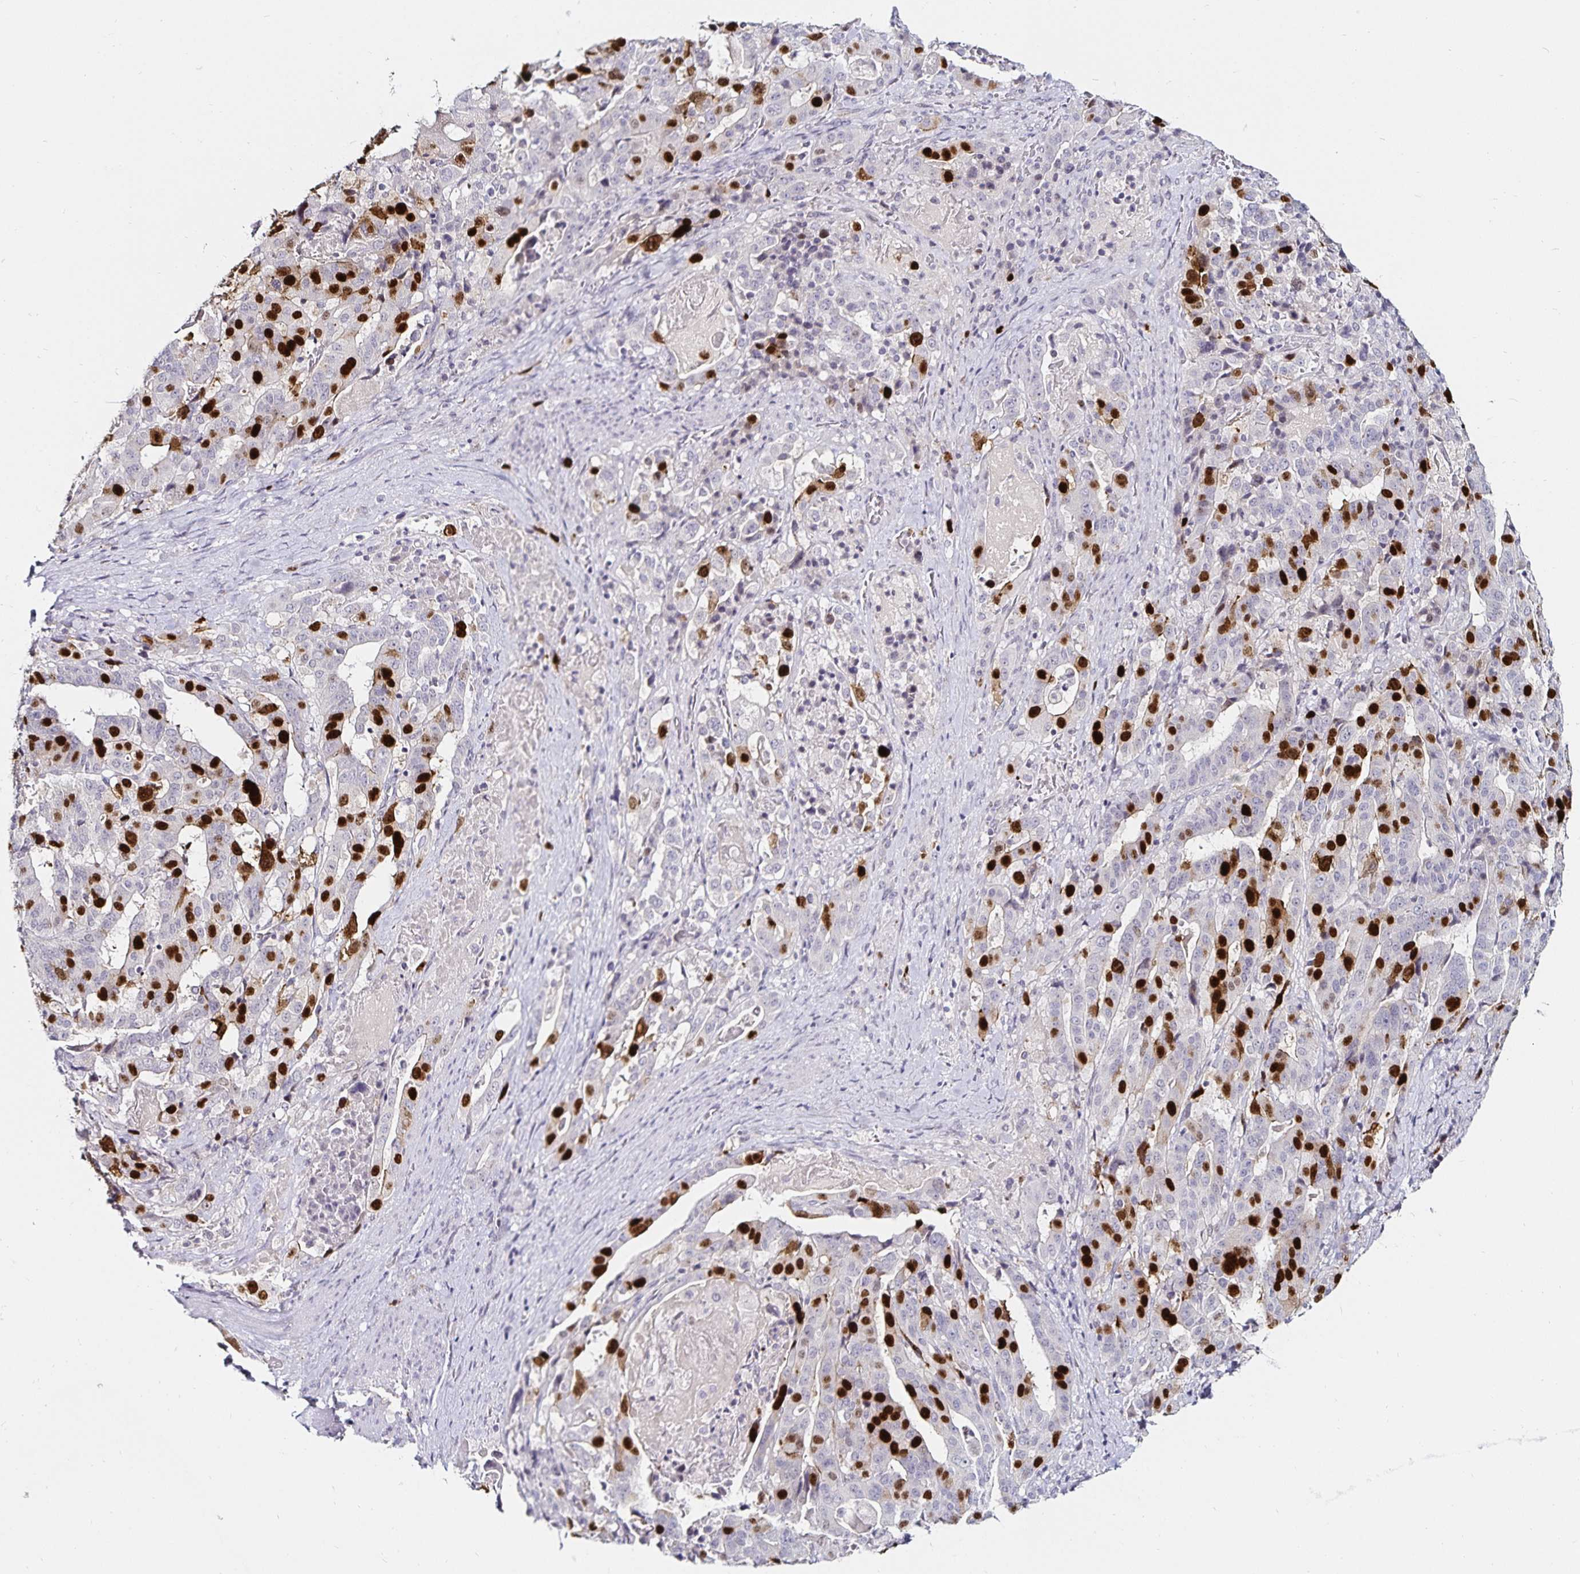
{"staining": {"intensity": "strong", "quantity": "25%-75%", "location": "nuclear"}, "tissue": "stomach cancer", "cell_type": "Tumor cells", "image_type": "cancer", "snomed": [{"axis": "morphology", "description": "Adenocarcinoma, NOS"}, {"axis": "topography", "description": "Stomach"}], "caption": "Human adenocarcinoma (stomach) stained with a protein marker exhibits strong staining in tumor cells.", "gene": "ANLN", "patient": {"sex": "male", "age": 48}}